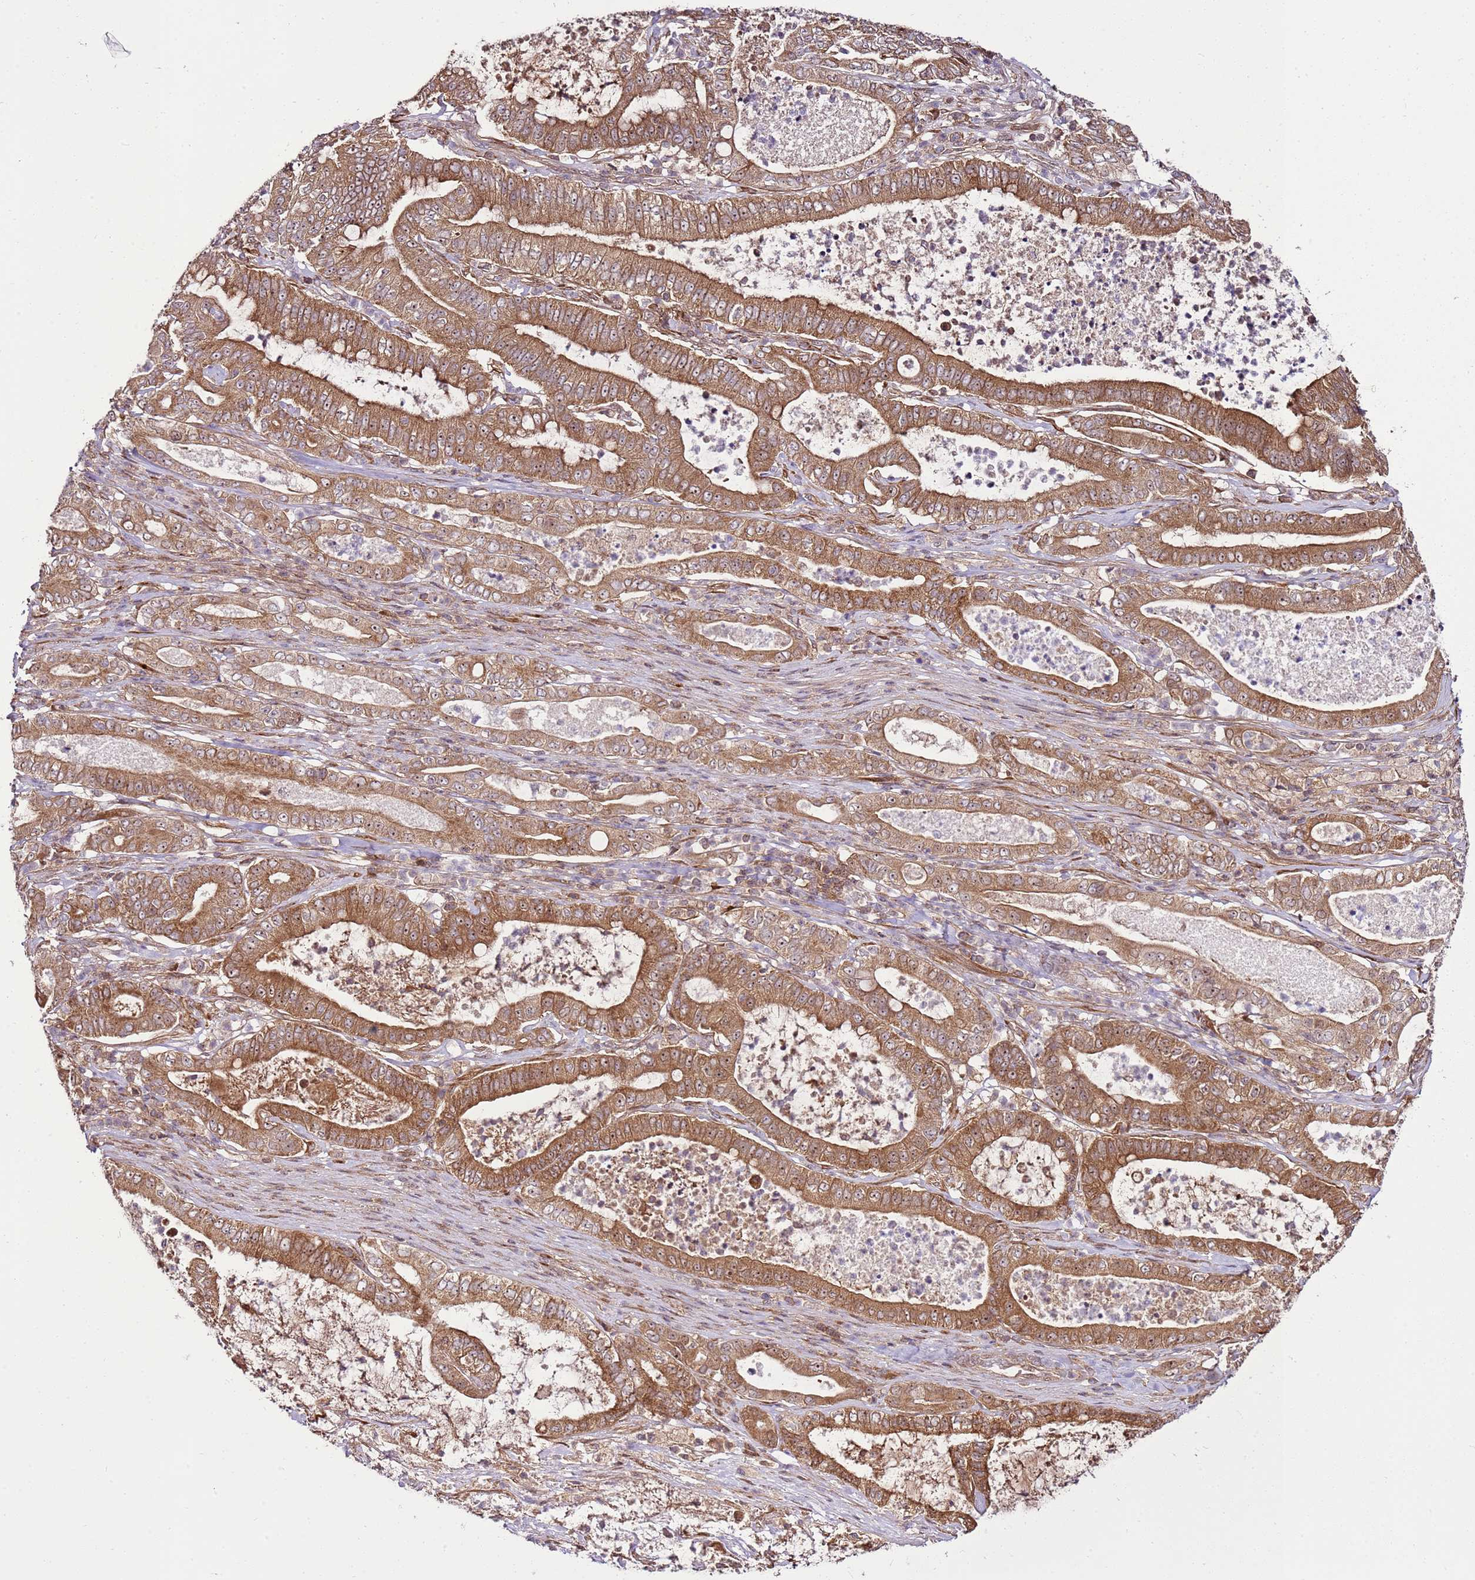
{"staining": {"intensity": "moderate", "quantity": ">75%", "location": "cytoplasmic/membranous,nuclear"}, "tissue": "pancreatic cancer", "cell_type": "Tumor cells", "image_type": "cancer", "snomed": [{"axis": "morphology", "description": "Adenocarcinoma, NOS"}, {"axis": "topography", "description": "Pancreas"}], "caption": "Approximately >75% of tumor cells in human pancreatic cancer demonstrate moderate cytoplasmic/membranous and nuclear protein positivity as visualized by brown immunohistochemical staining.", "gene": "RASA3", "patient": {"sex": "male", "age": 71}}